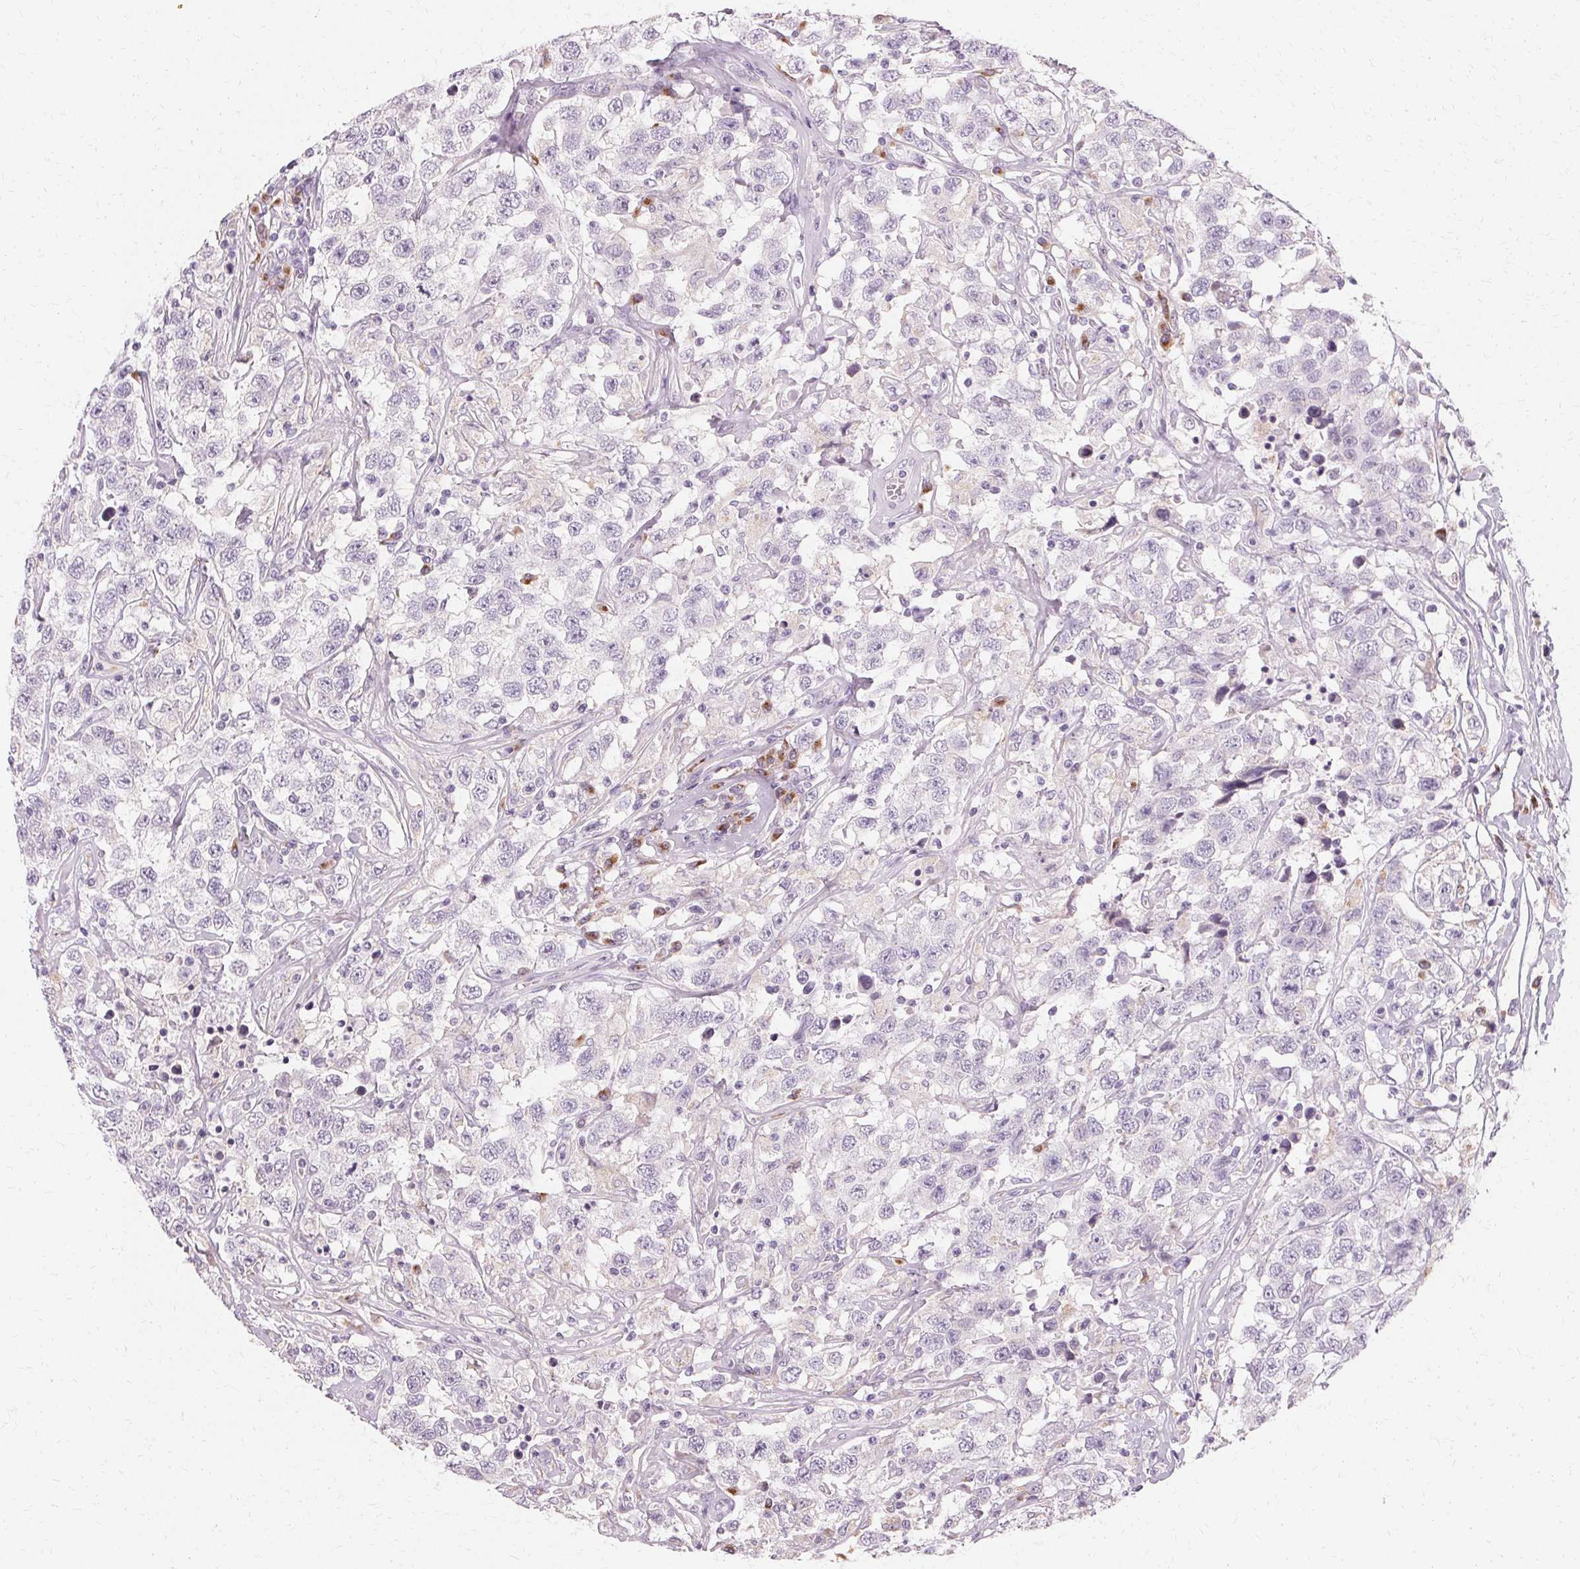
{"staining": {"intensity": "negative", "quantity": "none", "location": "none"}, "tissue": "testis cancer", "cell_type": "Tumor cells", "image_type": "cancer", "snomed": [{"axis": "morphology", "description": "Seminoma, NOS"}, {"axis": "topography", "description": "Testis"}], "caption": "Photomicrograph shows no protein positivity in tumor cells of seminoma (testis) tissue.", "gene": "FCRL3", "patient": {"sex": "male", "age": 41}}